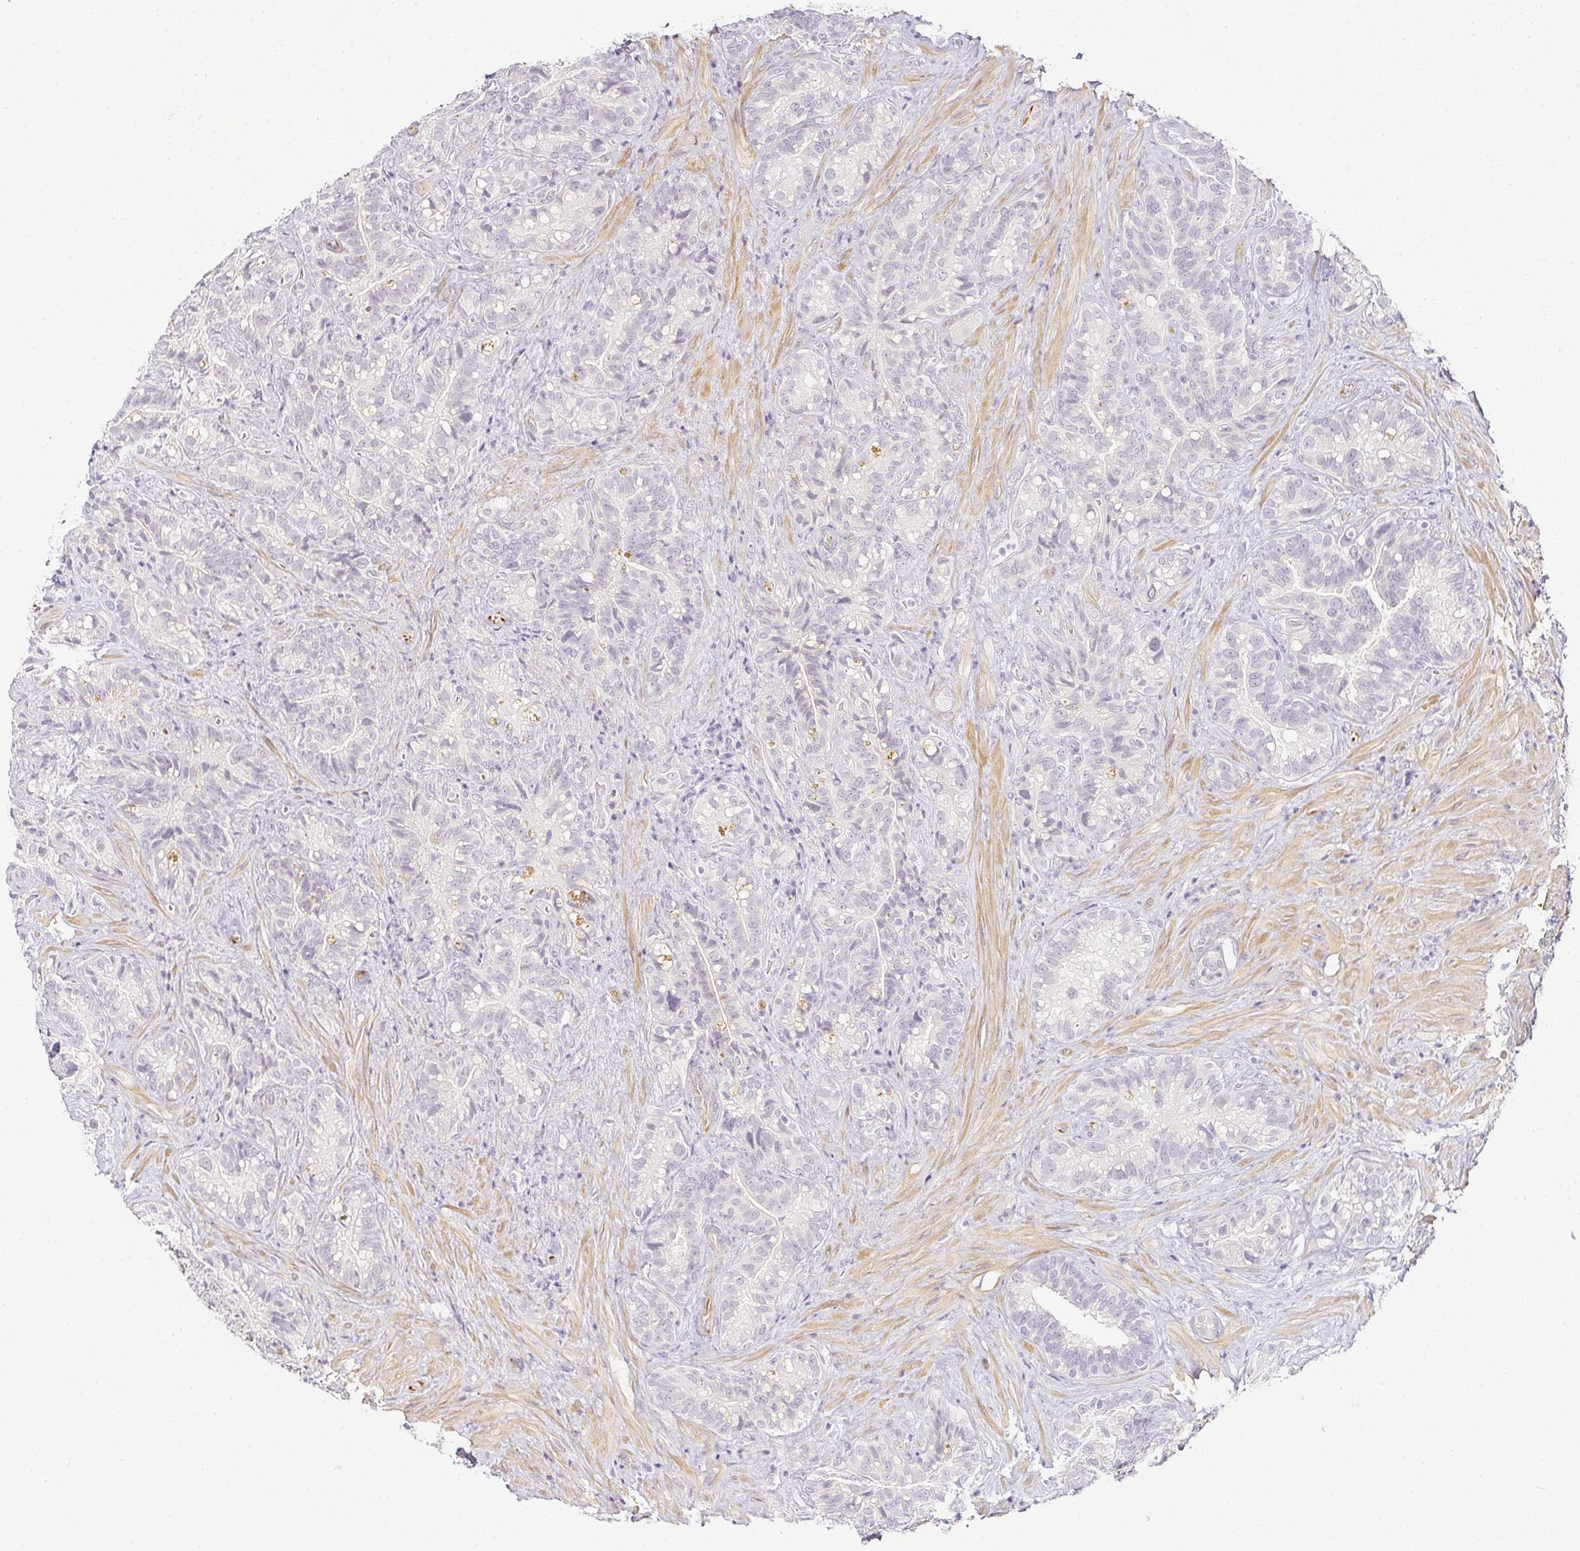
{"staining": {"intensity": "negative", "quantity": "none", "location": "none"}, "tissue": "seminal vesicle", "cell_type": "Glandular cells", "image_type": "normal", "snomed": [{"axis": "morphology", "description": "Normal tissue, NOS"}, {"axis": "topography", "description": "Seminal veicle"}], "caption": "A micrograph of human seminal vesicle is negative for staining in glandular cells. Brightfield microscopy of IHC stained with DAB (brown) and hematoxylin (blue), captured at high magnification.", "gene": "ACAN", "patient": {"sex": "male", "age": 68}}